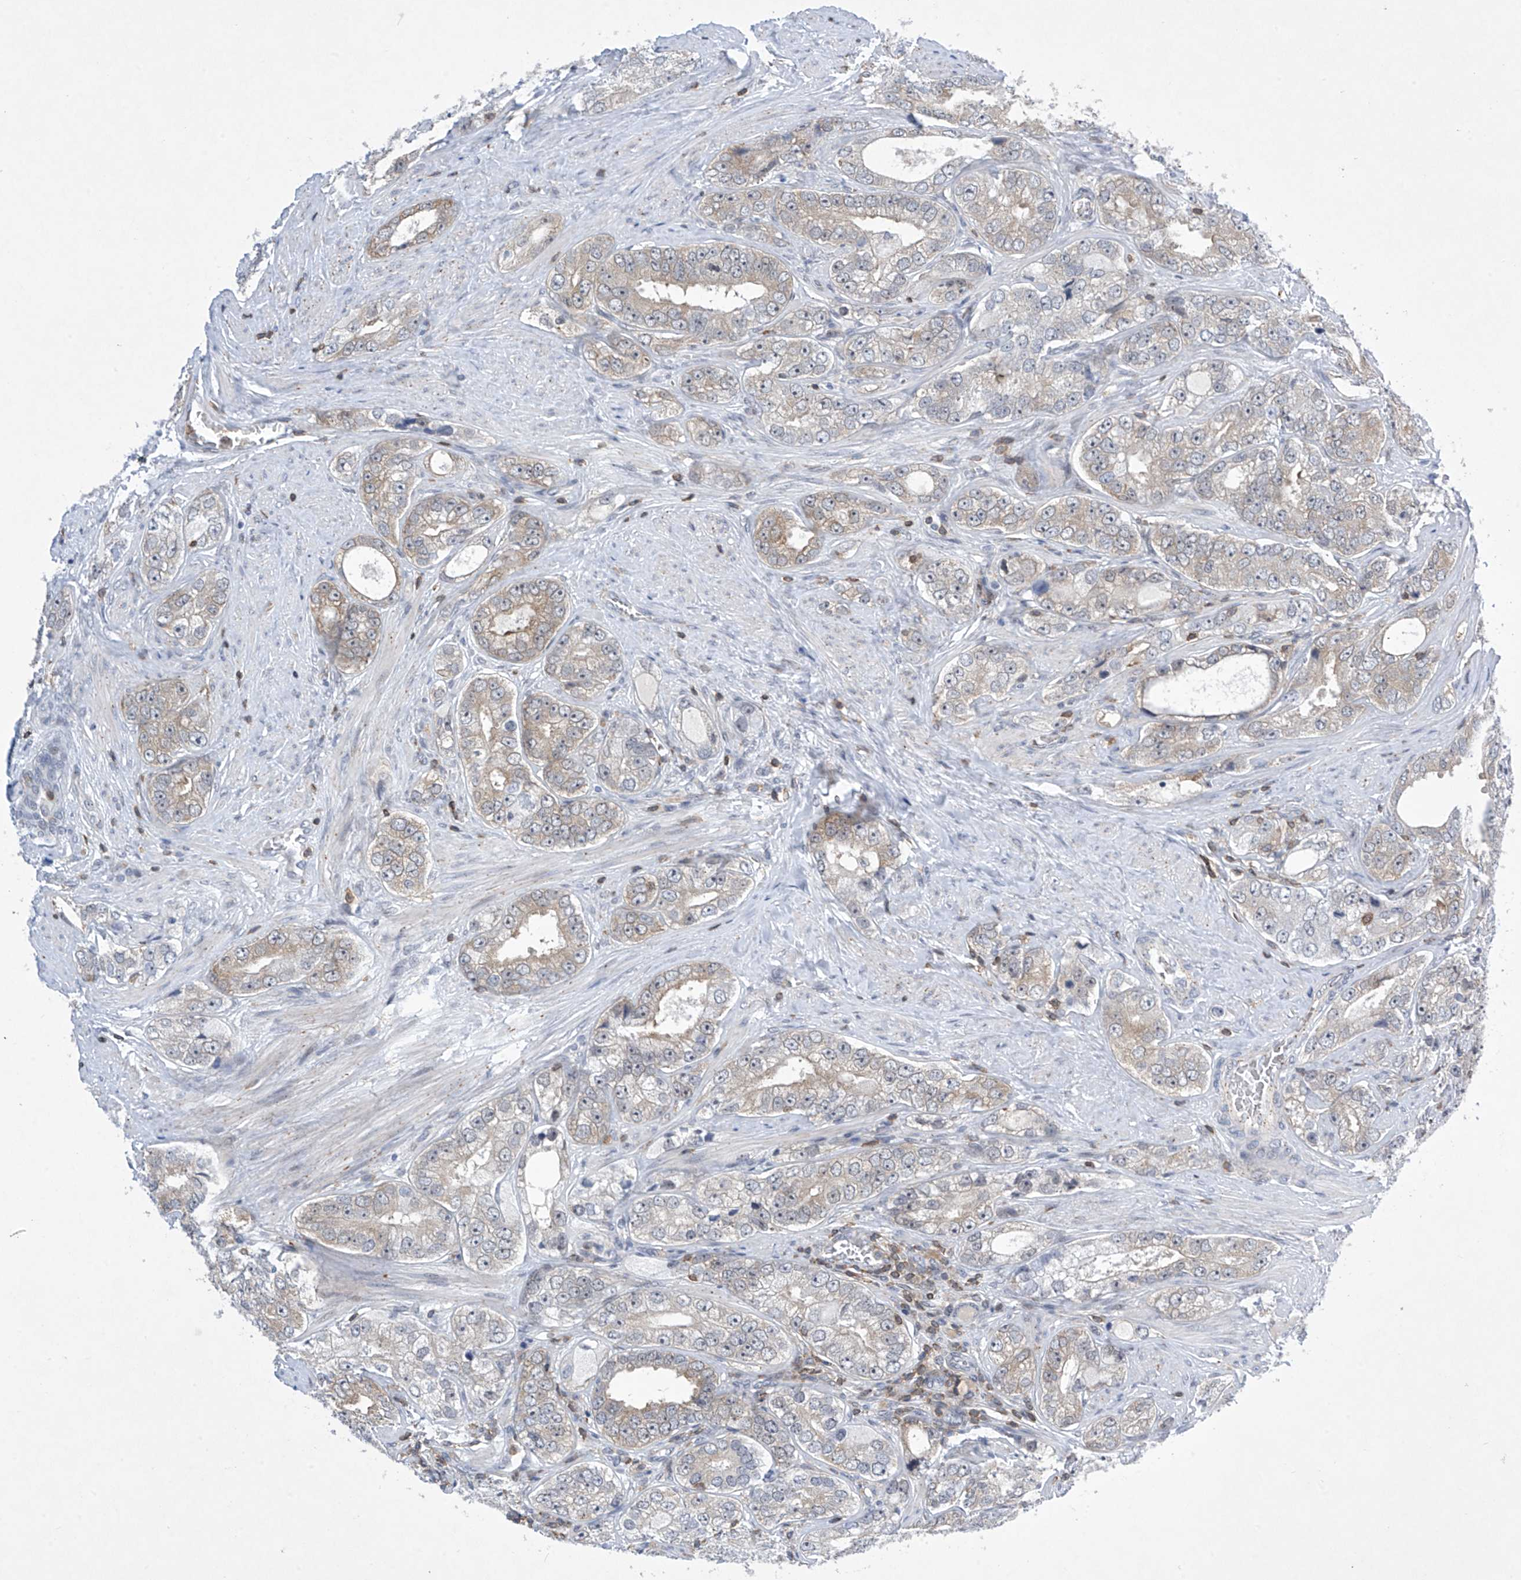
{"staining": {"intensity": "weak", "quantity": "25%-75%", "location": "cytoplasmic/membranous"}, "tissue": "prostate cancer", "cell_type": "Tumor cells", "image_type": "cancer", "snomed": [{"axis": "morphology", "description": "Adenocarcinoma, High grade"}, {"axis": "topography", "description": "Prostate"}], "caption": "Immunohistochemical staining of human prostate high-grade adenocarcinoma displays weak cytoplasmic/membranous protein staining in about 25%-75% of tumor cells.", "gene": "MSL3", "patient": {"sex": "male", "age": 56}}